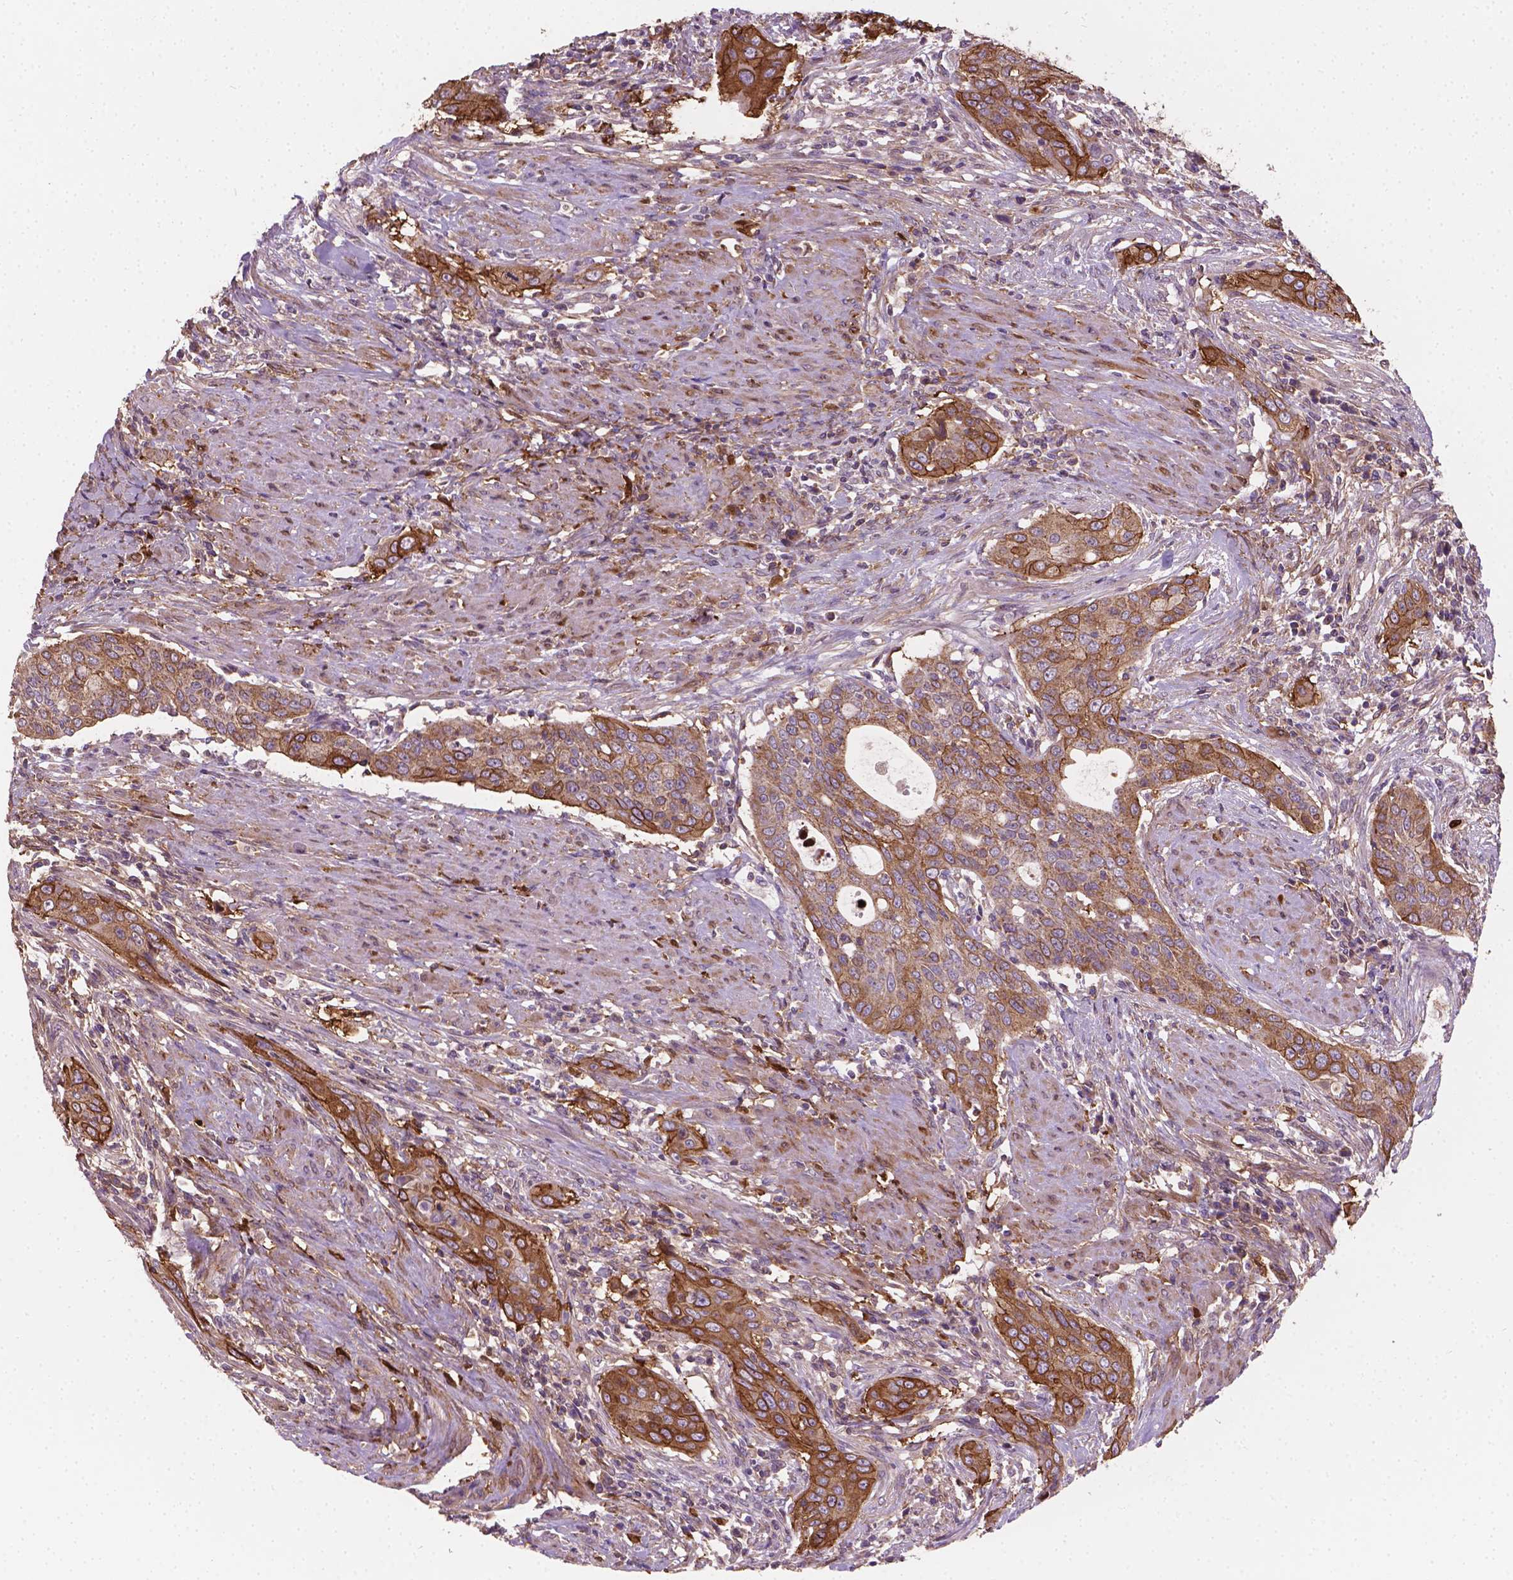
{"staining": {"intensity": "strong", "quantity": ">75%", "location": "cytoplasmic/membranous"}, "tissue": "urothelial cancer", "cell_type": "Tumor cells", "image_type": "cancer", "snomed": [{"axis": "morphology", "description": "Urothelial carcinoma, High grade"}, {"axis": "topography", "description": "Urinary bladder"}], "caption": "Human high-grade urothelial carcinoma stained with a protein marker demonstrates strong staining in tumor cells.", "gene": "TCAF1", "patient": {"sex": "male", "age": 82}}